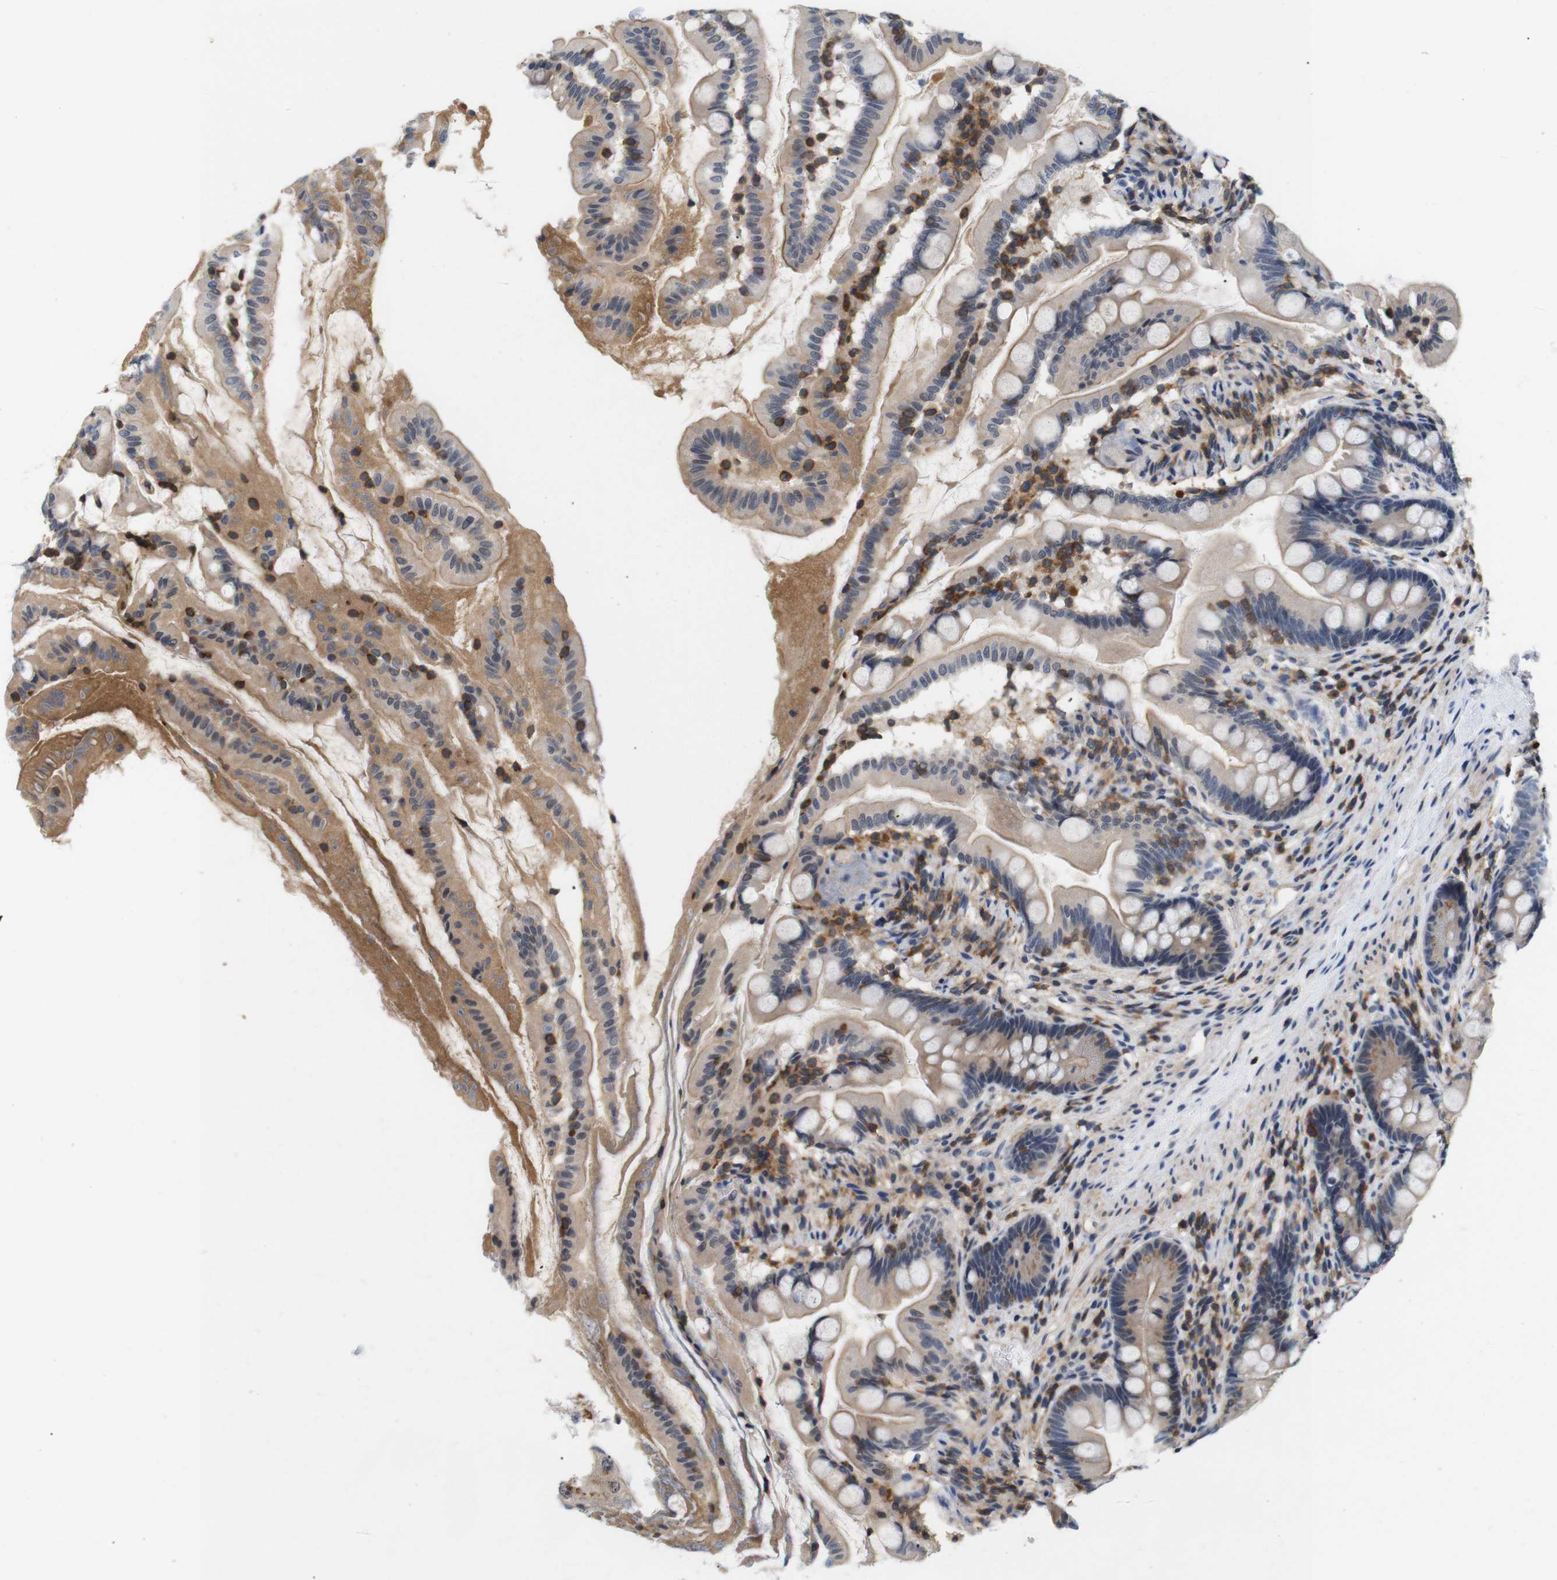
{"staining": {"intensity": "weak", "quantity": "25%-75%", "location": "cytoplasmic/membranous"}, "tissue": "small intestine", "cell_type": "Glandular cells", "image_type": "normal", "snomed": [{"axis": "morphology", "description": "Normal tissue, NOS"}, {"axis": "topography", "description": "Small intestine"}], "caption": "A brown stain highlights weak cytoplasmic/membranous positivity of a protein in glandular cells of benign small intestine.", "gene": "BRWD3", "patient": {"sex": "female", "age": 56}}